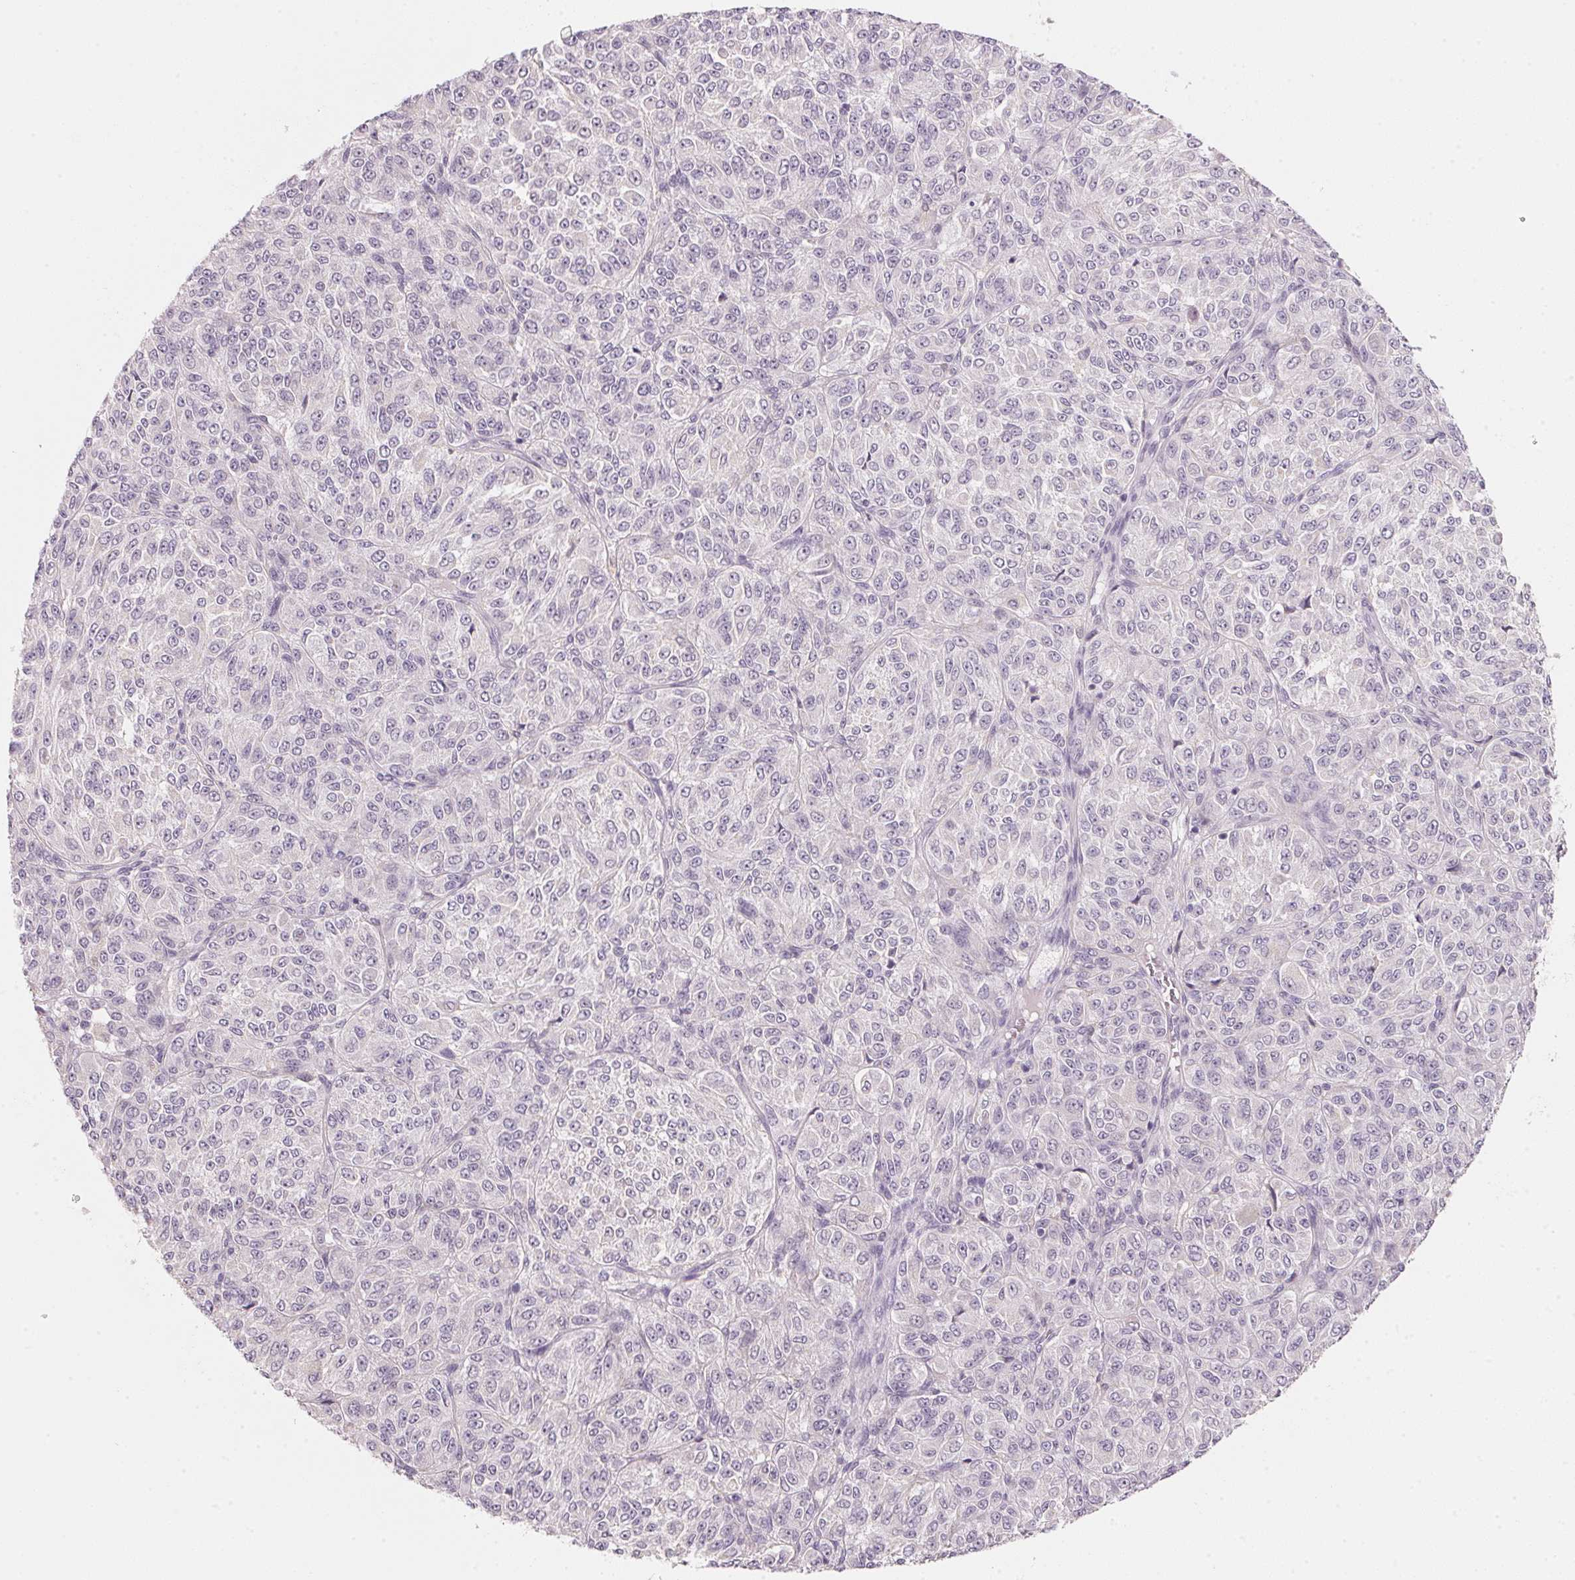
{"staining": {"intensity": "negative", "quantity": "none", "location": "none"}, "tissue": "melanoma", "cell_type": "Tumor cells", "image_type": "cancer", "snomed": [{"axis": "morphology", "description": "Malignant melanoma, Metastatic site"}, {"axis": "topography", "description": "Brain"}], "caption": "The IHC photomicrograph has no significant staining in tumor cells of malignant melanoma (metastatic site) tissue. (DAB (3,3'-diaminobenzidine) immunohistochemistry (IHC) with hematoxylin counter stain).", "gene": "ANKRD31", "patient": {"sex": "female", "age": 56}}